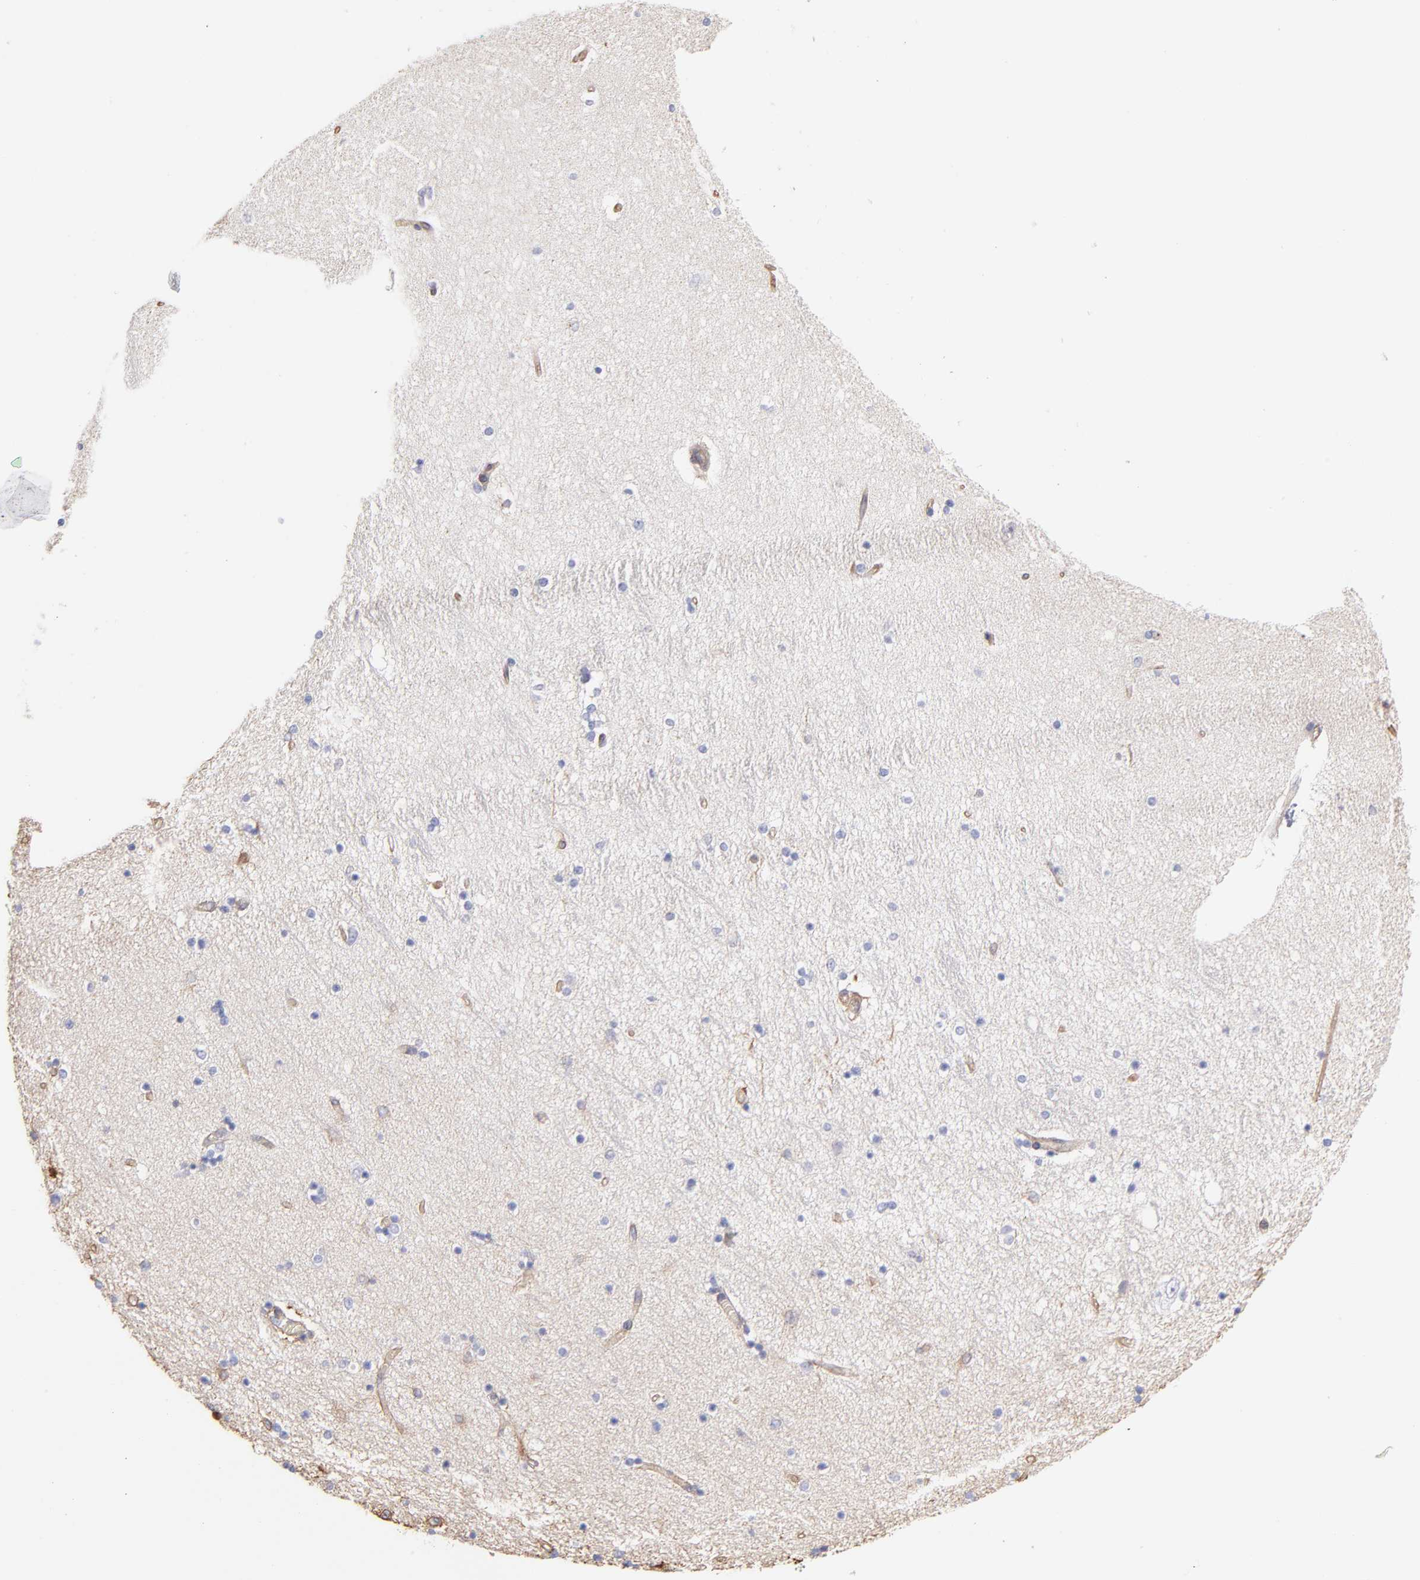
{"staining": {"intensity": "weak", "quantity": "<25%", "location": "cytoplasmic/membranous"}, "tissue": "hippocampus", "cell_type": "Glial cells", "image_type": "normal", "snomed": [{"axis": "morphology", "description": "Normal tissue, NOS"}, {"axis": "topography", "description": "Hippocampus"}], "caption": "High power microscopy histopathology image of an IHC histopathology image of normal hippocampus, revealing no significant staining in glial cells.", "gene": "PLEC", "patient": {"sex": "female", "age": 54}}